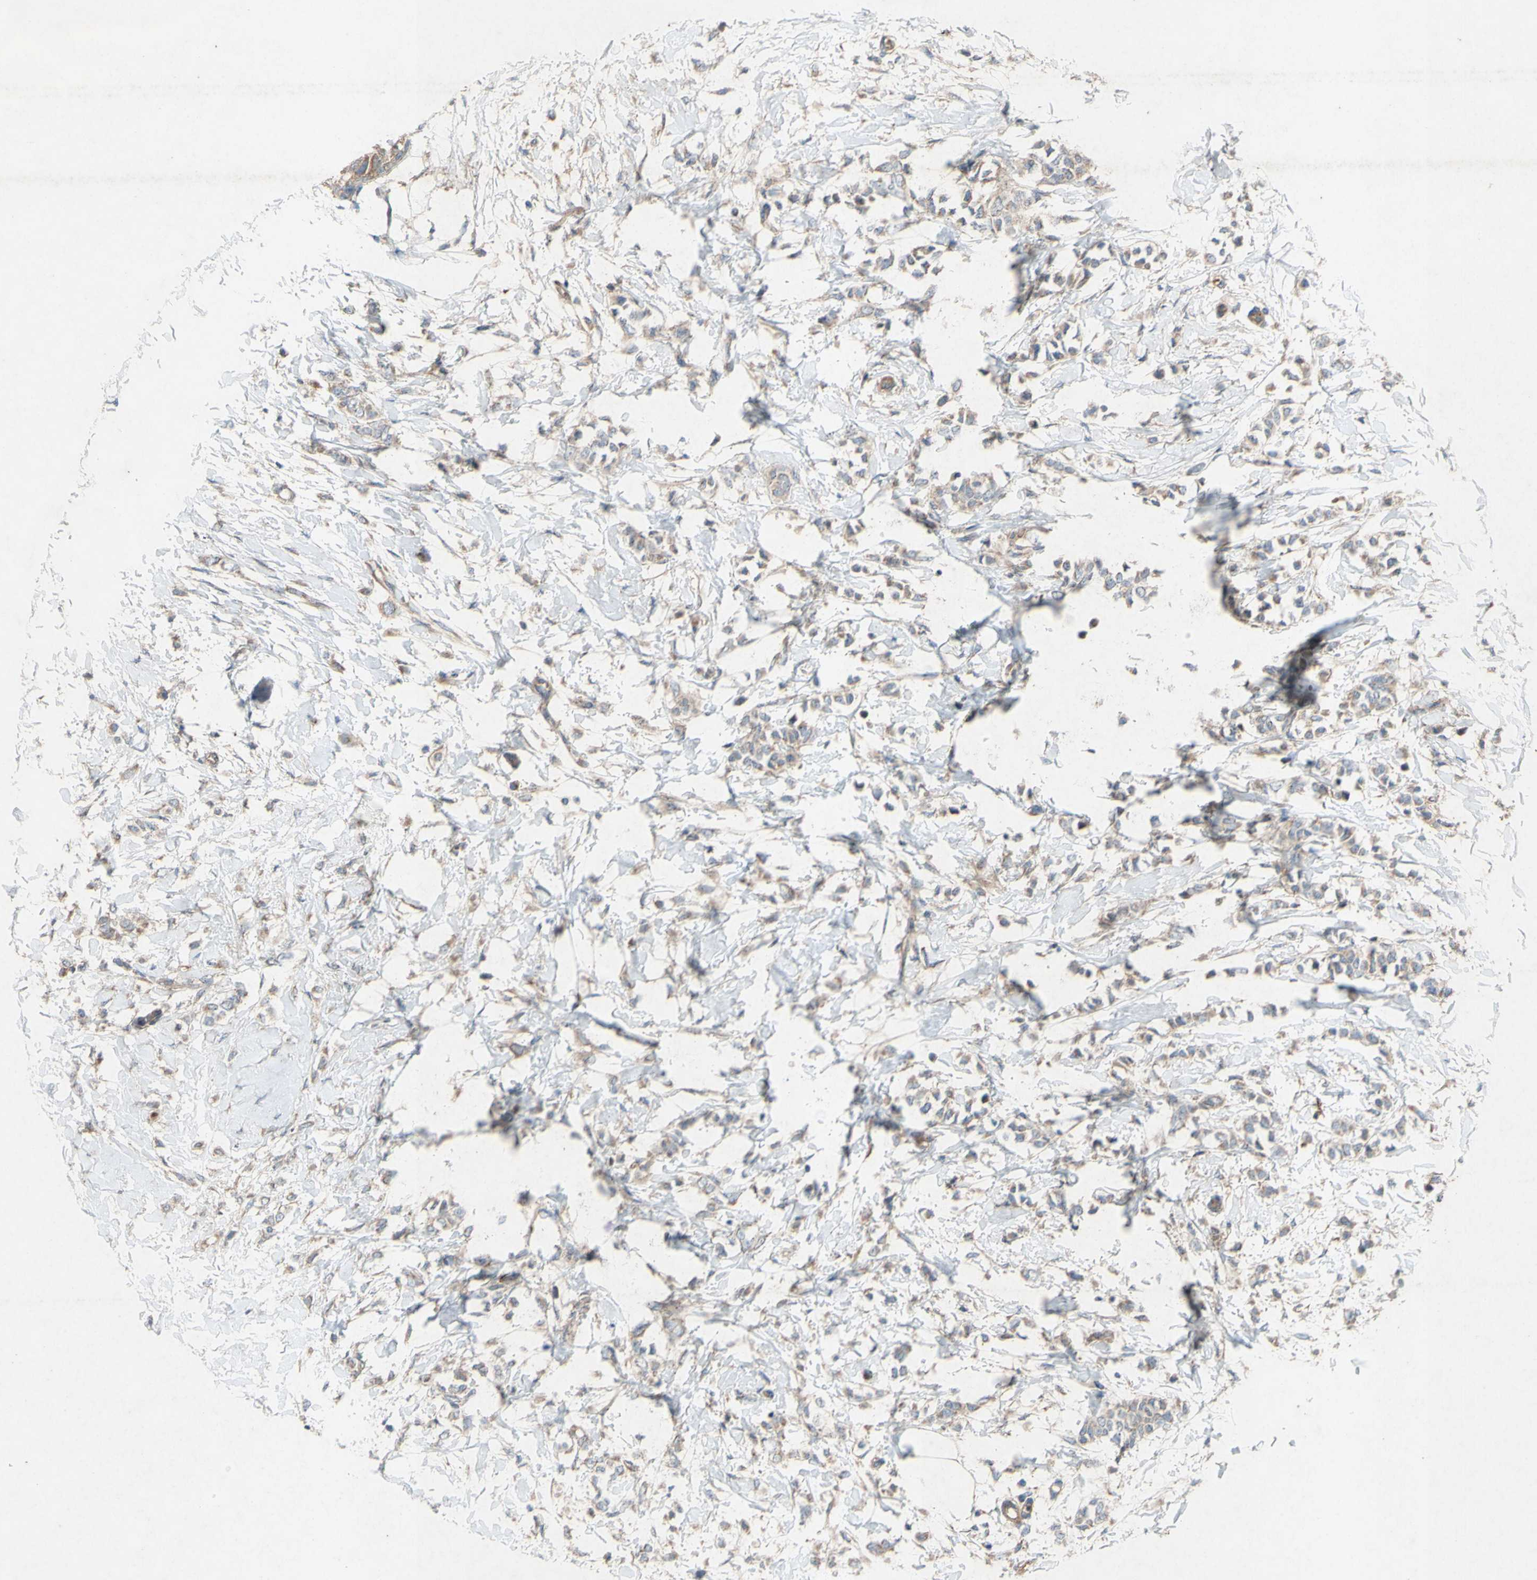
{"staining": {"intensity": "moderate", "quantity": ">75%", "location": "cytoplasmic/membranous"}, "tissue": "breast cancer", "cell_type": "Tumor cells", "image_type": "cancer", "snomed": [{"axis": "morphology", "description": "Lobular carcinoma, in situ"}, {"axis": "morphology", "description": "Lobular carcinoma"}, {"axis": "topography", "description": "Breast"}], "caption": "High-magnification brightfield microscopy of lobular carcinoma (breast) stained with DAB (3,3'-diaminobenzidine) (brown) and counterstained with hematoxylin (blue). tumor cells exhibit moderate cytoplasmic/membranous positivity is identified in approximately>75% of cells.", "gene": "TST", "patient": {"sex": "female", "age": 41}}